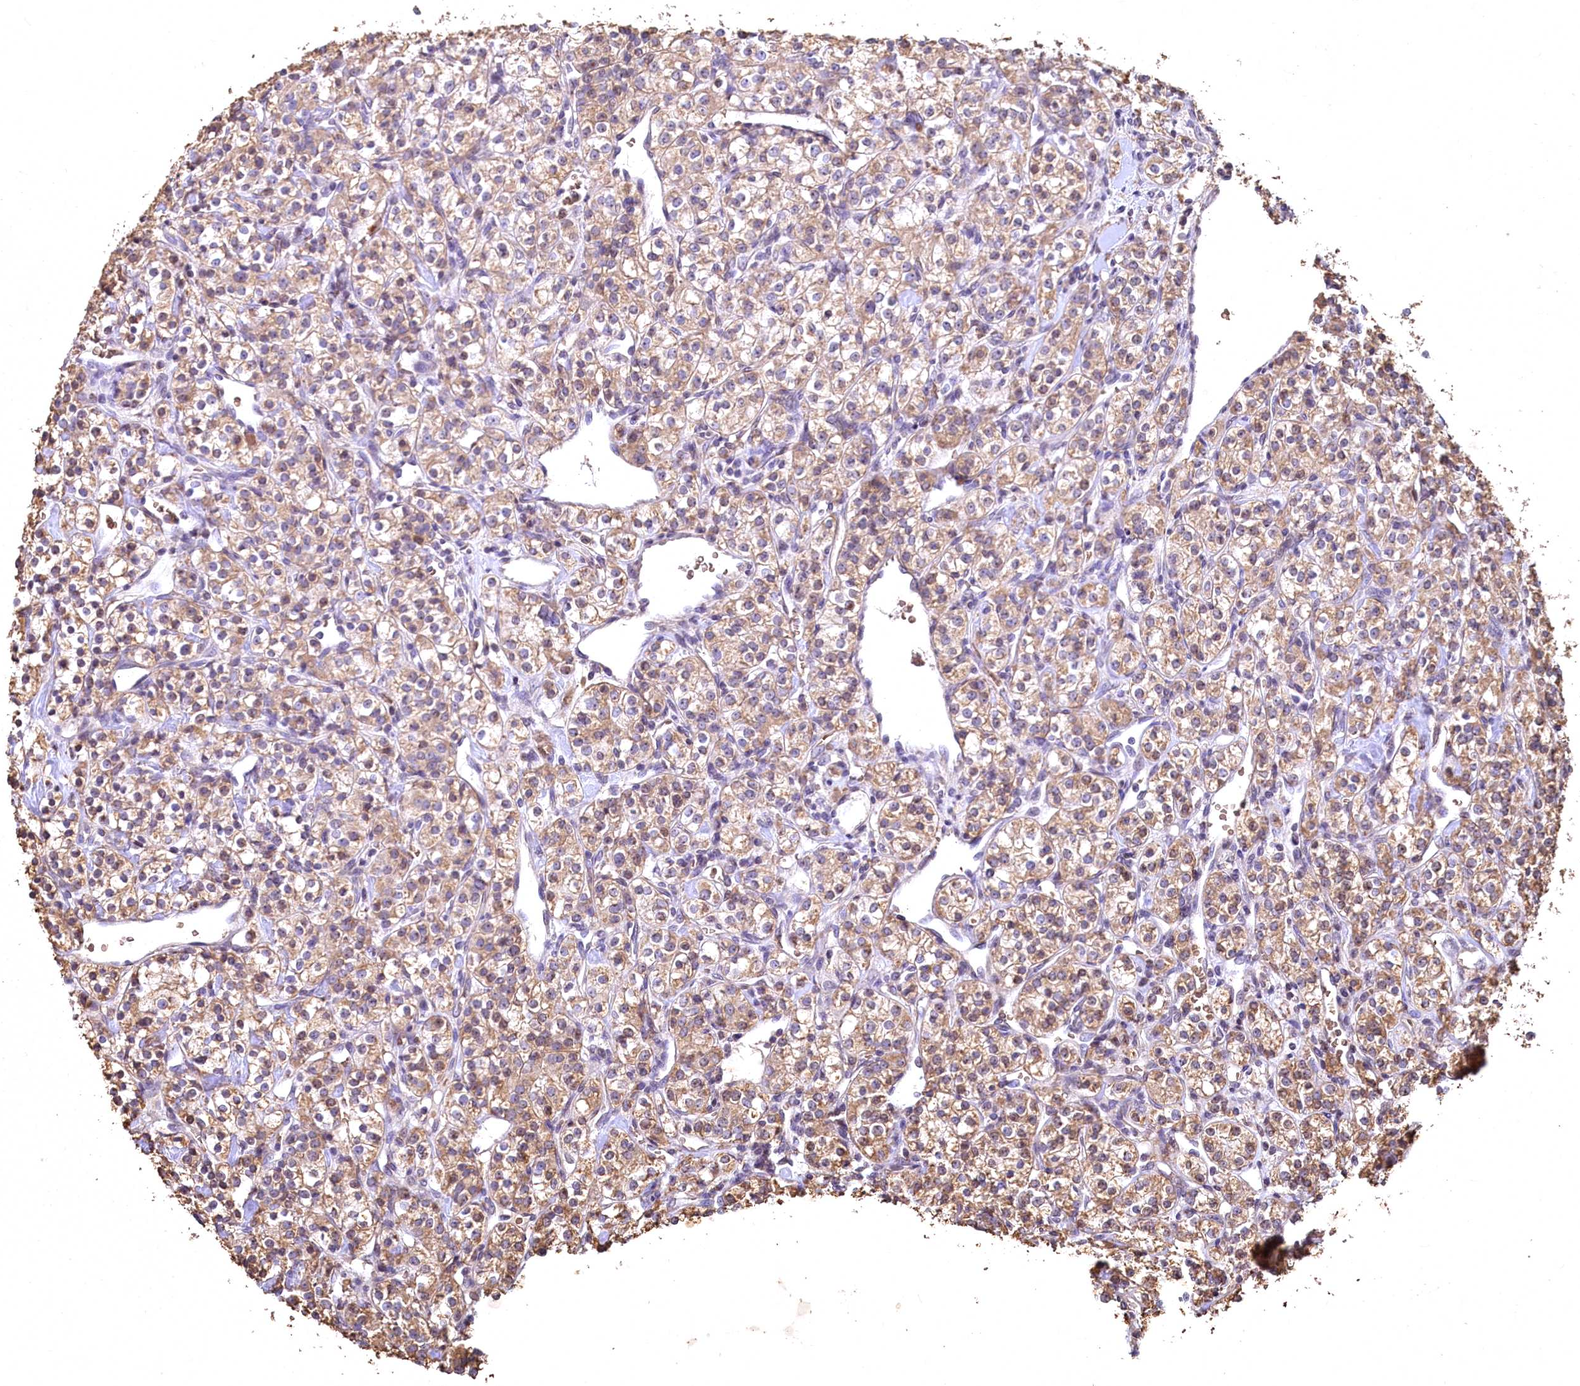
{"staining": {"intensity": "moderate", "quantity": ">75%", "location": "cytoplasmic/membranous"}, "tissue": "renal cancer", "cell_type": "Tumor cells", "image_type": "cancer", "snomed": [{"axis": "morphology", "description": "Adenocarcinoma, NOS"}, {"axis": "topography", "description": "Kidney"}], "caption": "An image of renal adenocarcinoma stained for a protein shows moderate cytoplasmic/membranous brown staining in tumor cells.", "gene": "SPTA1", "patient": {"sex": "male", "age": 77}}